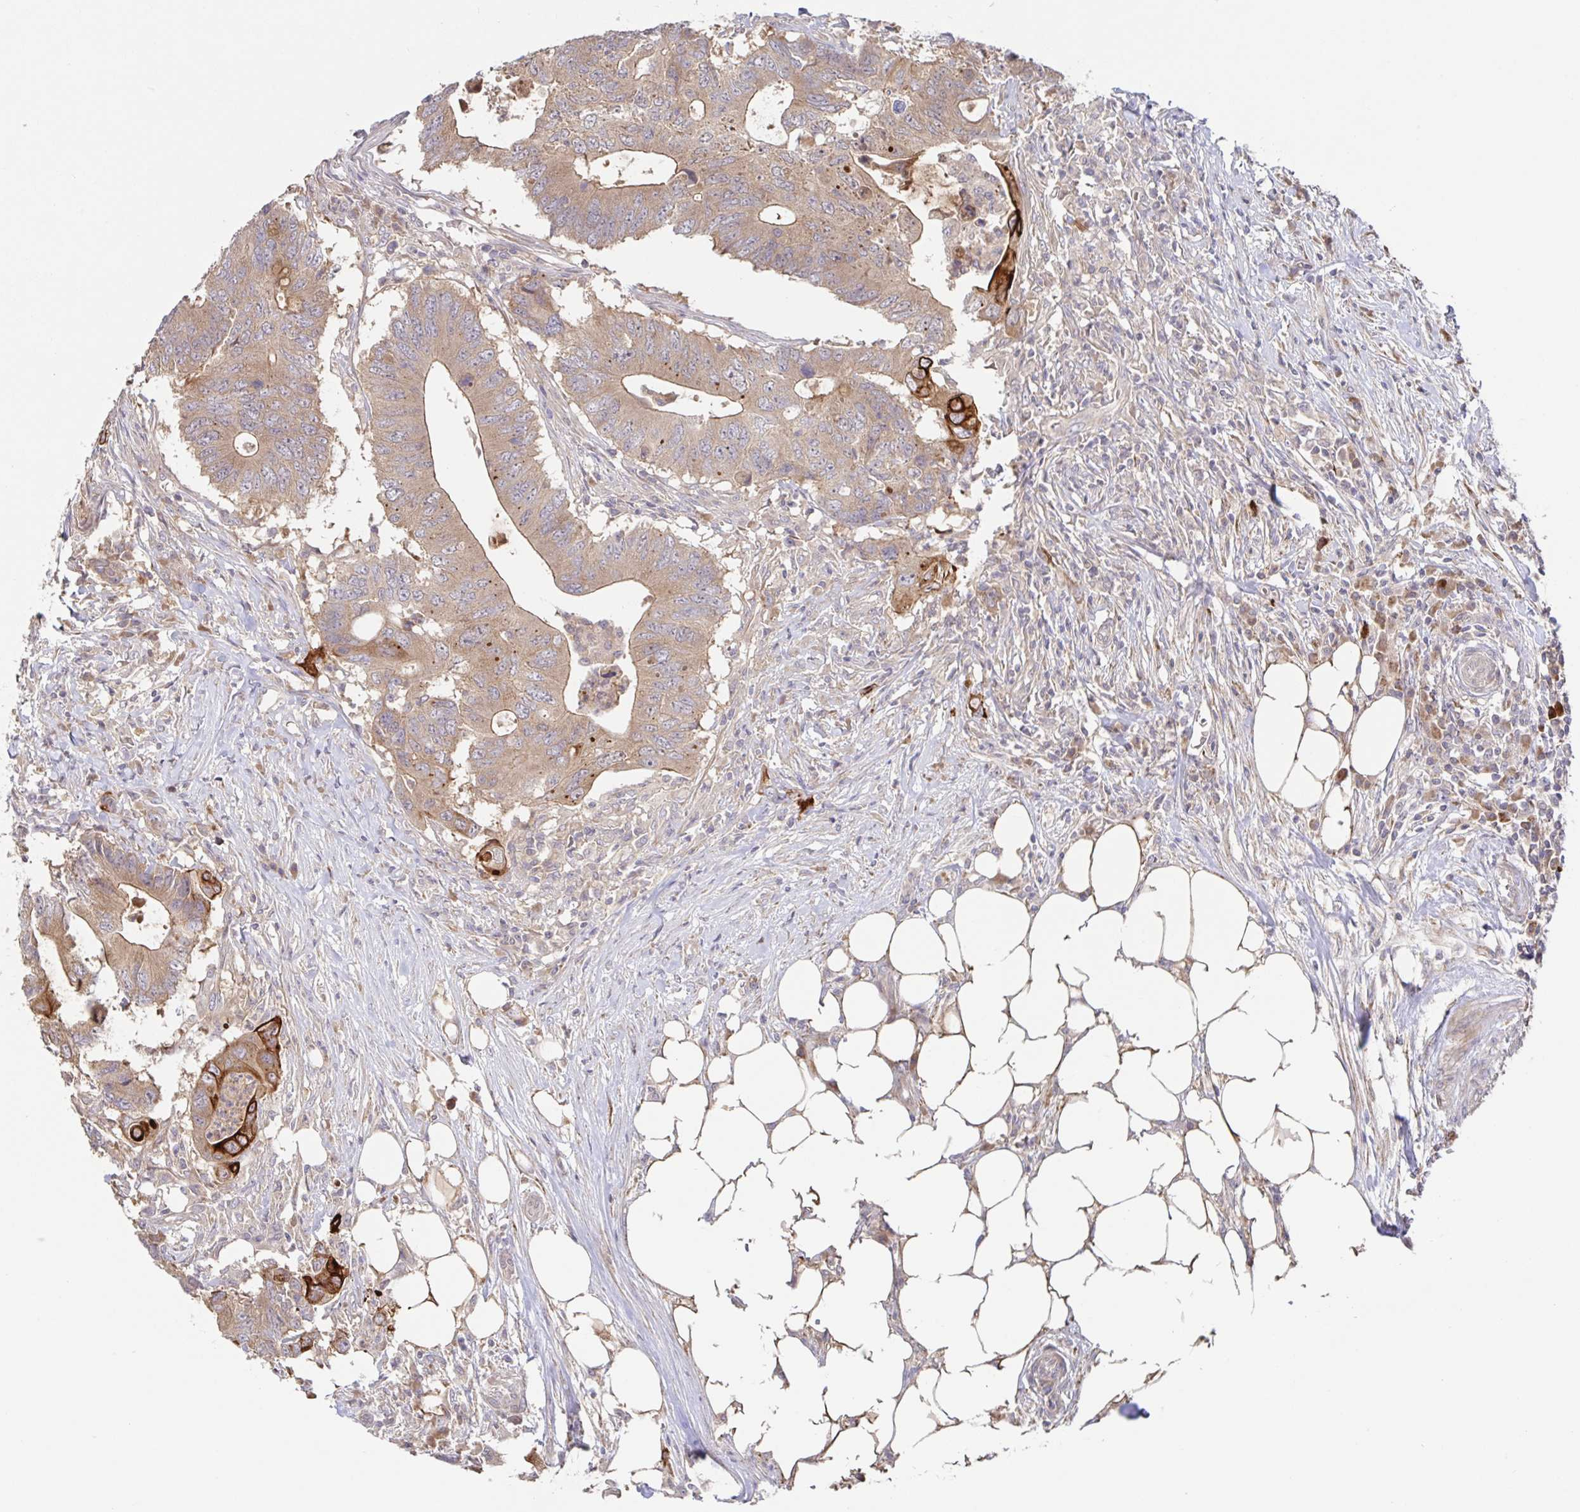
{"staining": {"intensity": "moderate", "quantity": ">75%", "location": "cytoplasmic/membranous"}, "tissue": "colorectal cancer", "cell_type": "Tumor cells", "image_type": "cancer", "snomed": [{"axis": "morphology", "description": "Adenocarcinoma, NOS"}, {"axis": "topography", "description": "Colon"}], "caption": "Colorectal adenocarcinoma tissue displays moderate cytoplasmic/membranous expression in approximately >75% of tumor cells, visualized by immunohistochemistry. The protein is stained brown, and the nuclei are stained in blue (DAB (3,3'-diaminobenzidine) IHC with brightfield microscopy, high magnification).", "gene": "AACS", "patient": {"sex": "male", "age": 71}}